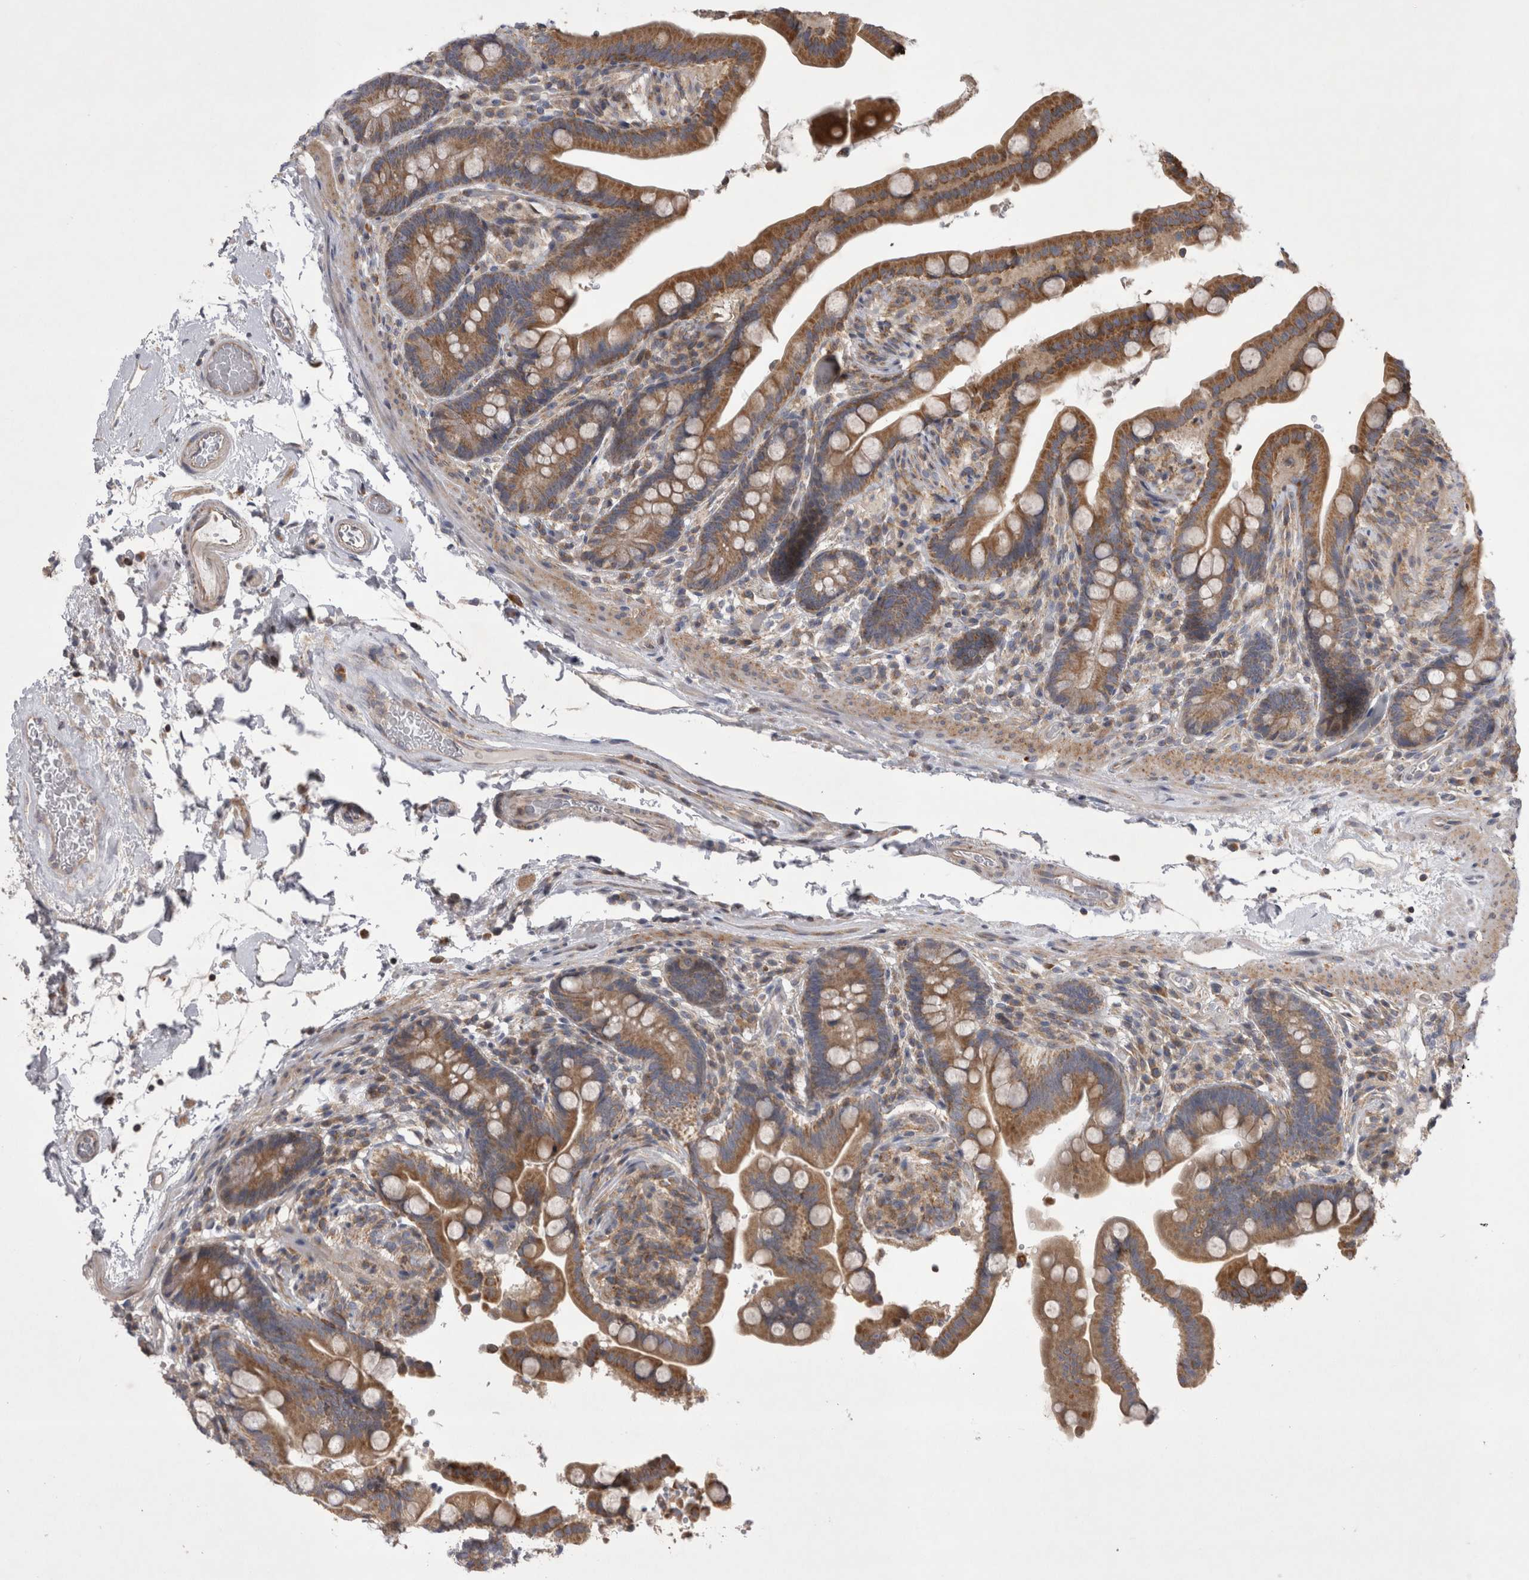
{"staining": {"intensity": "weak", "quantity": "25%-75%", "location": "cytoplasmic/membranous"}, "tissue": "colon", "cell_type": "Endothelial cells", "image_type": "normal", "snomed": [{"axis": "morphology", "description": "Normal tissue, NOS"}, {"axis": "topography", "description": "Smooth muscle"}, {"axis": "topography", "description": "Colon"}], "caption": "Immunohistochemistry (IHC) of normal human colon reveals low levels of weak cytoplasmic/membranous expression in approximately 25%-75% of endothelial cells. The protein of interest is shown in brown color, while the nuclei are stained blue.", "gene": "TSPOAP1", "patient": {"sex": "male", "age": 73}}